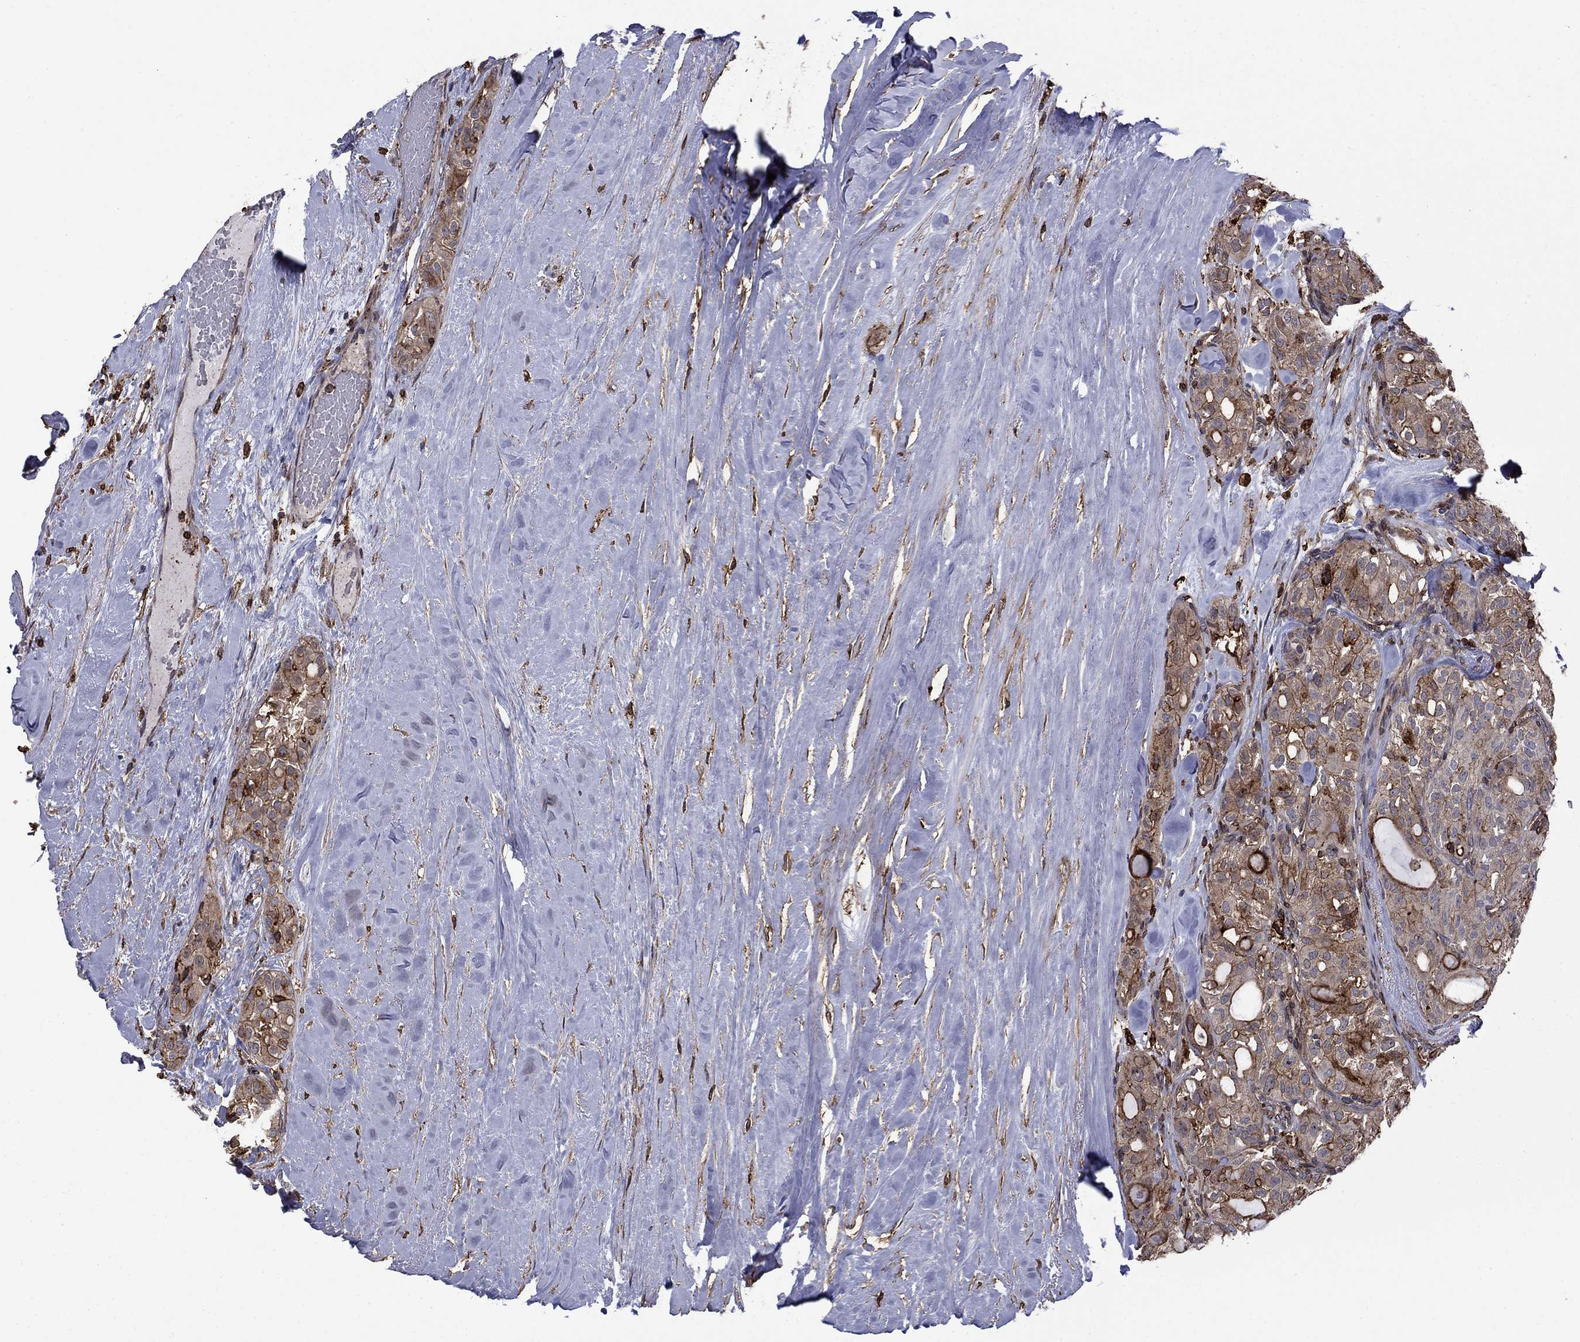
{"staining": {"intensity": "moderate", "quantity": "25%-75%", "location": "cytoplasmic/membranous"}, "tissue": "thyroid cancer", "cell_type": "Tumor cells", "image_type": "cancer", "snomed": [{"axis": "morphology", "description": "Follicular adenoma carcinoma, NOS"}, {"axis": "topography", "description": "Thyroid gland"}], "caption": "Immunohistochemical staining of thyroid cancer shows medium levels of moderate cytoplasmic/membranous positivity in about 25%-75% of tumor cells. The protein is stained brown, and the nuclei are stained in blue (DAB IHC with brightfield microscopy, high magnification).", "gene": "PLAU", "patient": {"sex": "male", "age": 75}}